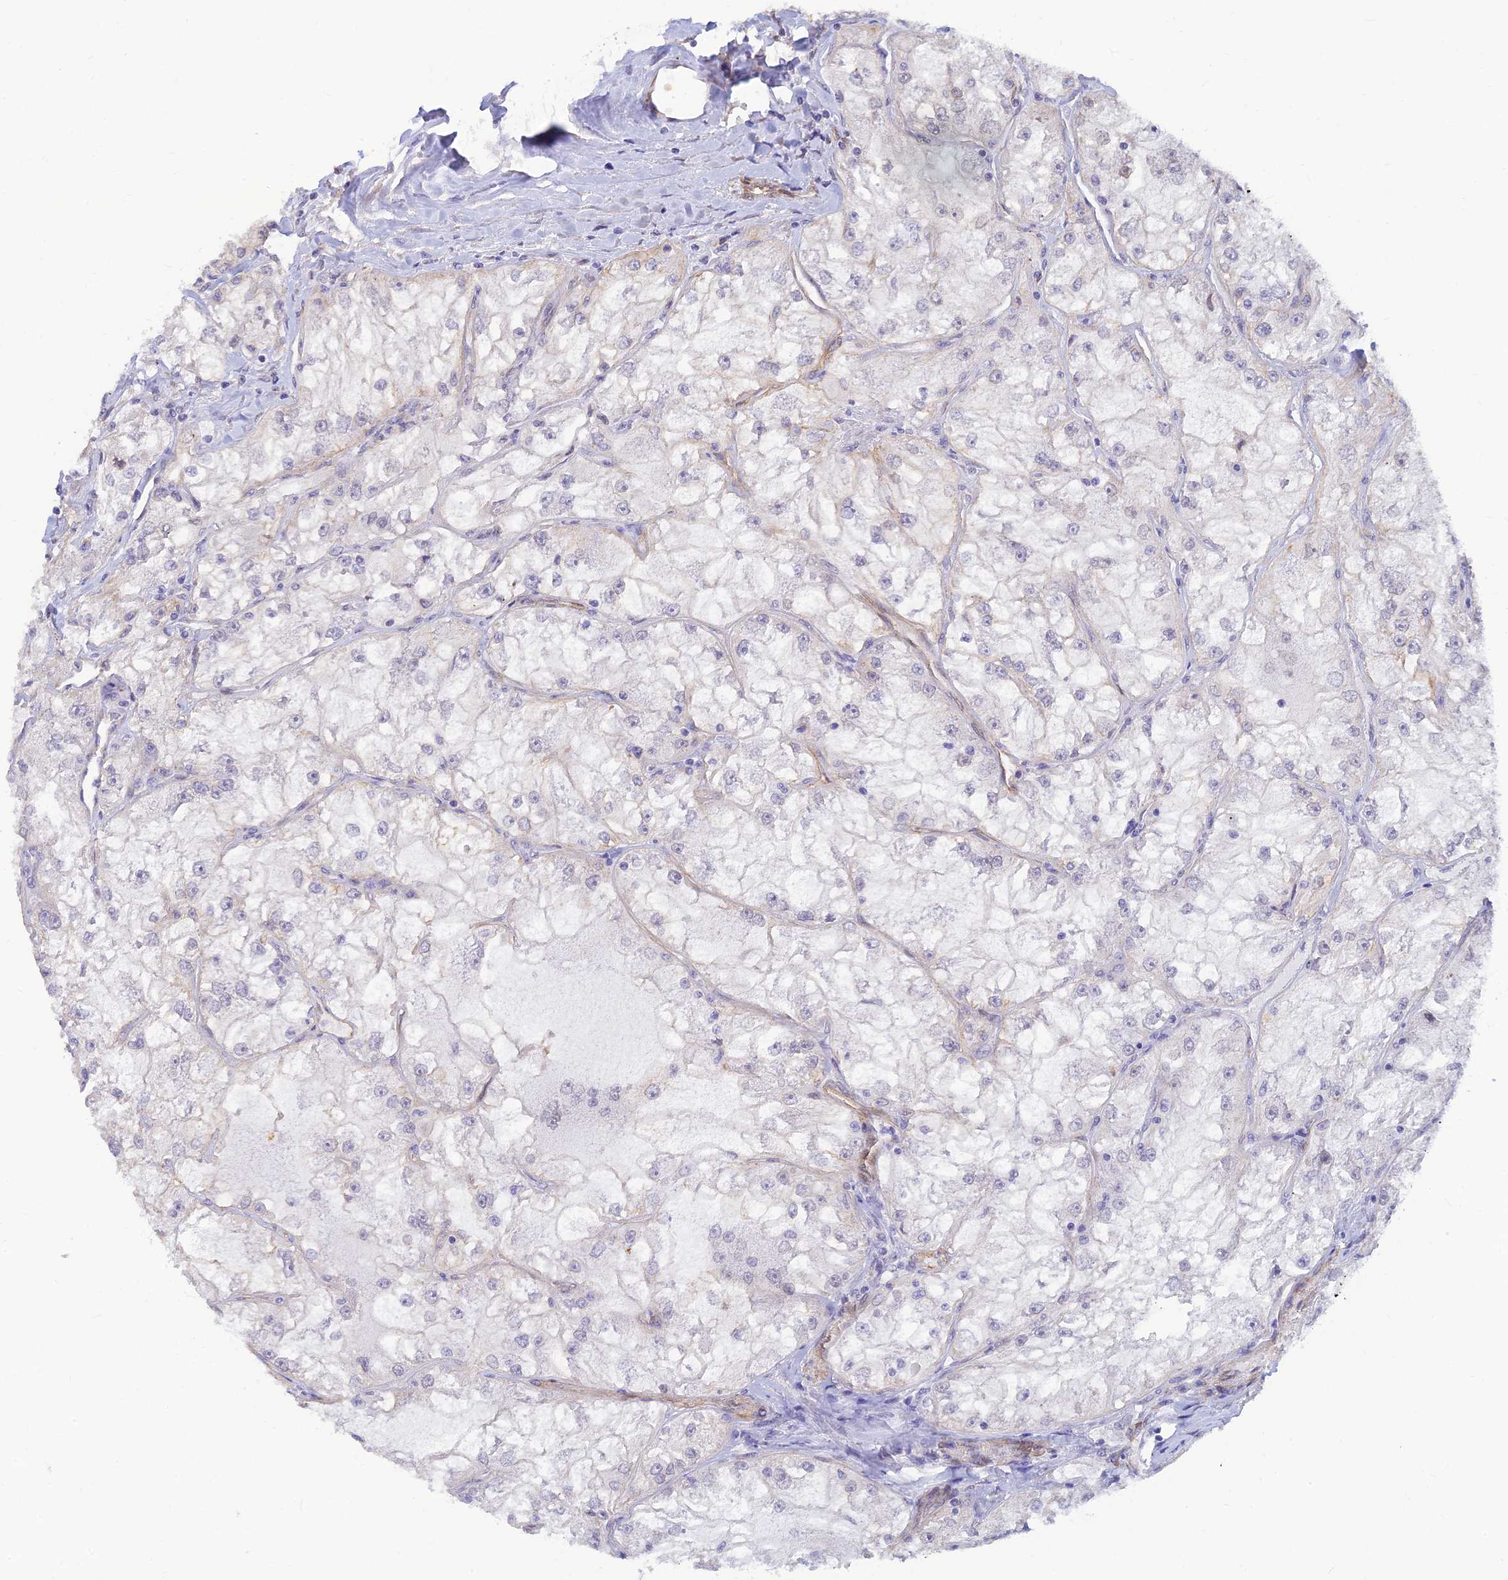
{"staining": {"intensity": "weak", "quantity": "25%-75%", "location": "nuclear"}, "tissue": "renal cancer", "cell_type": "Tumor cells", "image_type": "cancer", "snomed": [{"axis": "morphology", "description": "Adenocarcinoma, NOS"}, {"axis": "topography", "description": "Kidney"}], "caption": "Protein staining of adenocarcinoma (renal) tissue reveals weak nuclear staining in about 25%-75% of tumor cells. The staining was performed using DAB to visualize the protein expression in brown, while the nuclei were stained in blue with hematoxylin (Magnification: 20x).", "gene": "ALDH1L2", "patient": {"sex": "female", "age": 72}}